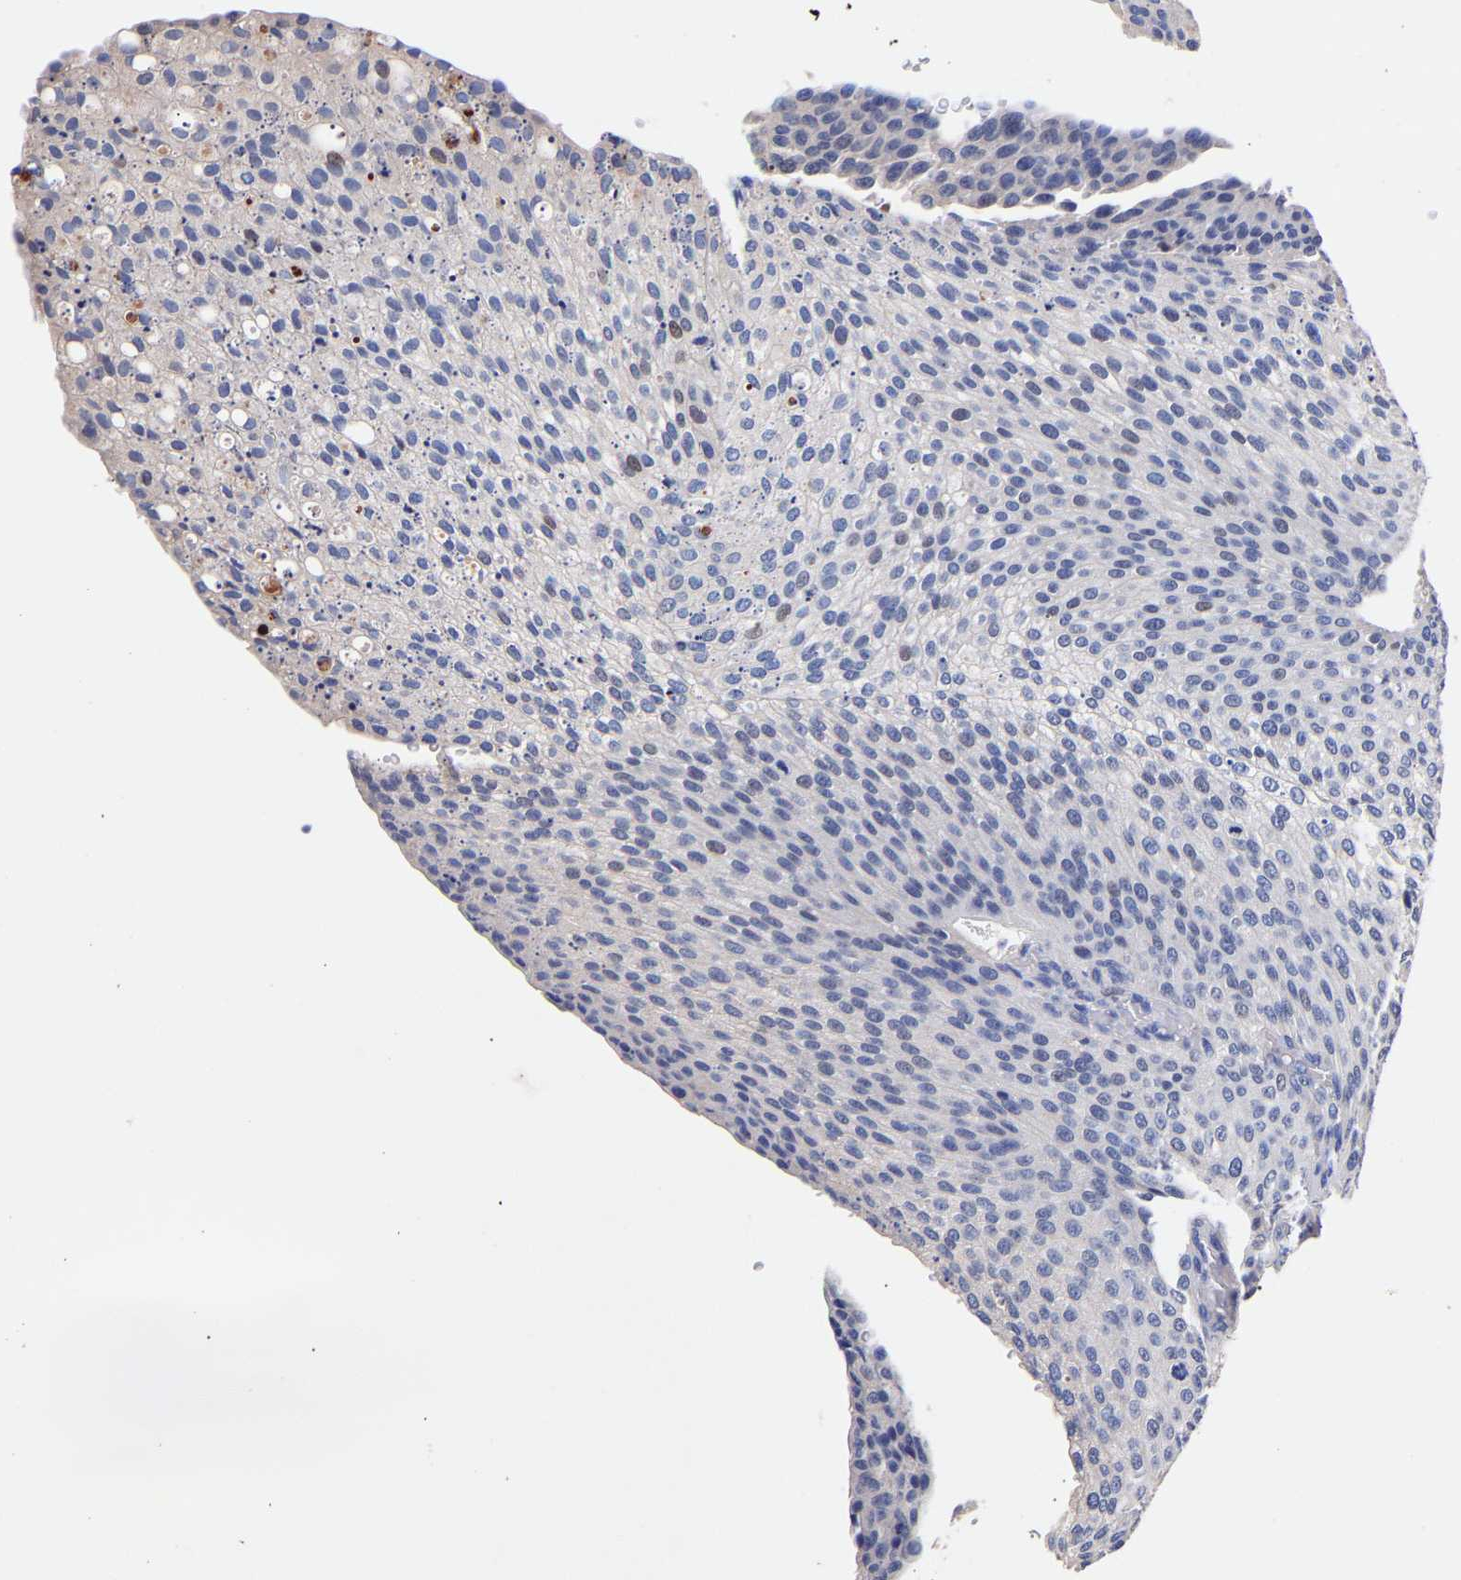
{"staining": {"intensity": "negative", "quantity": "none", "location": "none"}, "tissue": "urothelial cancer", "cell_type": "Tumor cells", "image_type": "cancer", "snomed": [{"axis": "morphology", "description": "Urothelial carcinoma, Low grade"}, {"axis": "topography", "description": "Smooth muscle"}, {"axis": "topography", "description": "Urinary bladder"}], "caption": "Tumor cells are negative for brown protein staining in urothelial cancer.", "gene": "SEM1", "patient": {"sex": "male", "age": 60}}